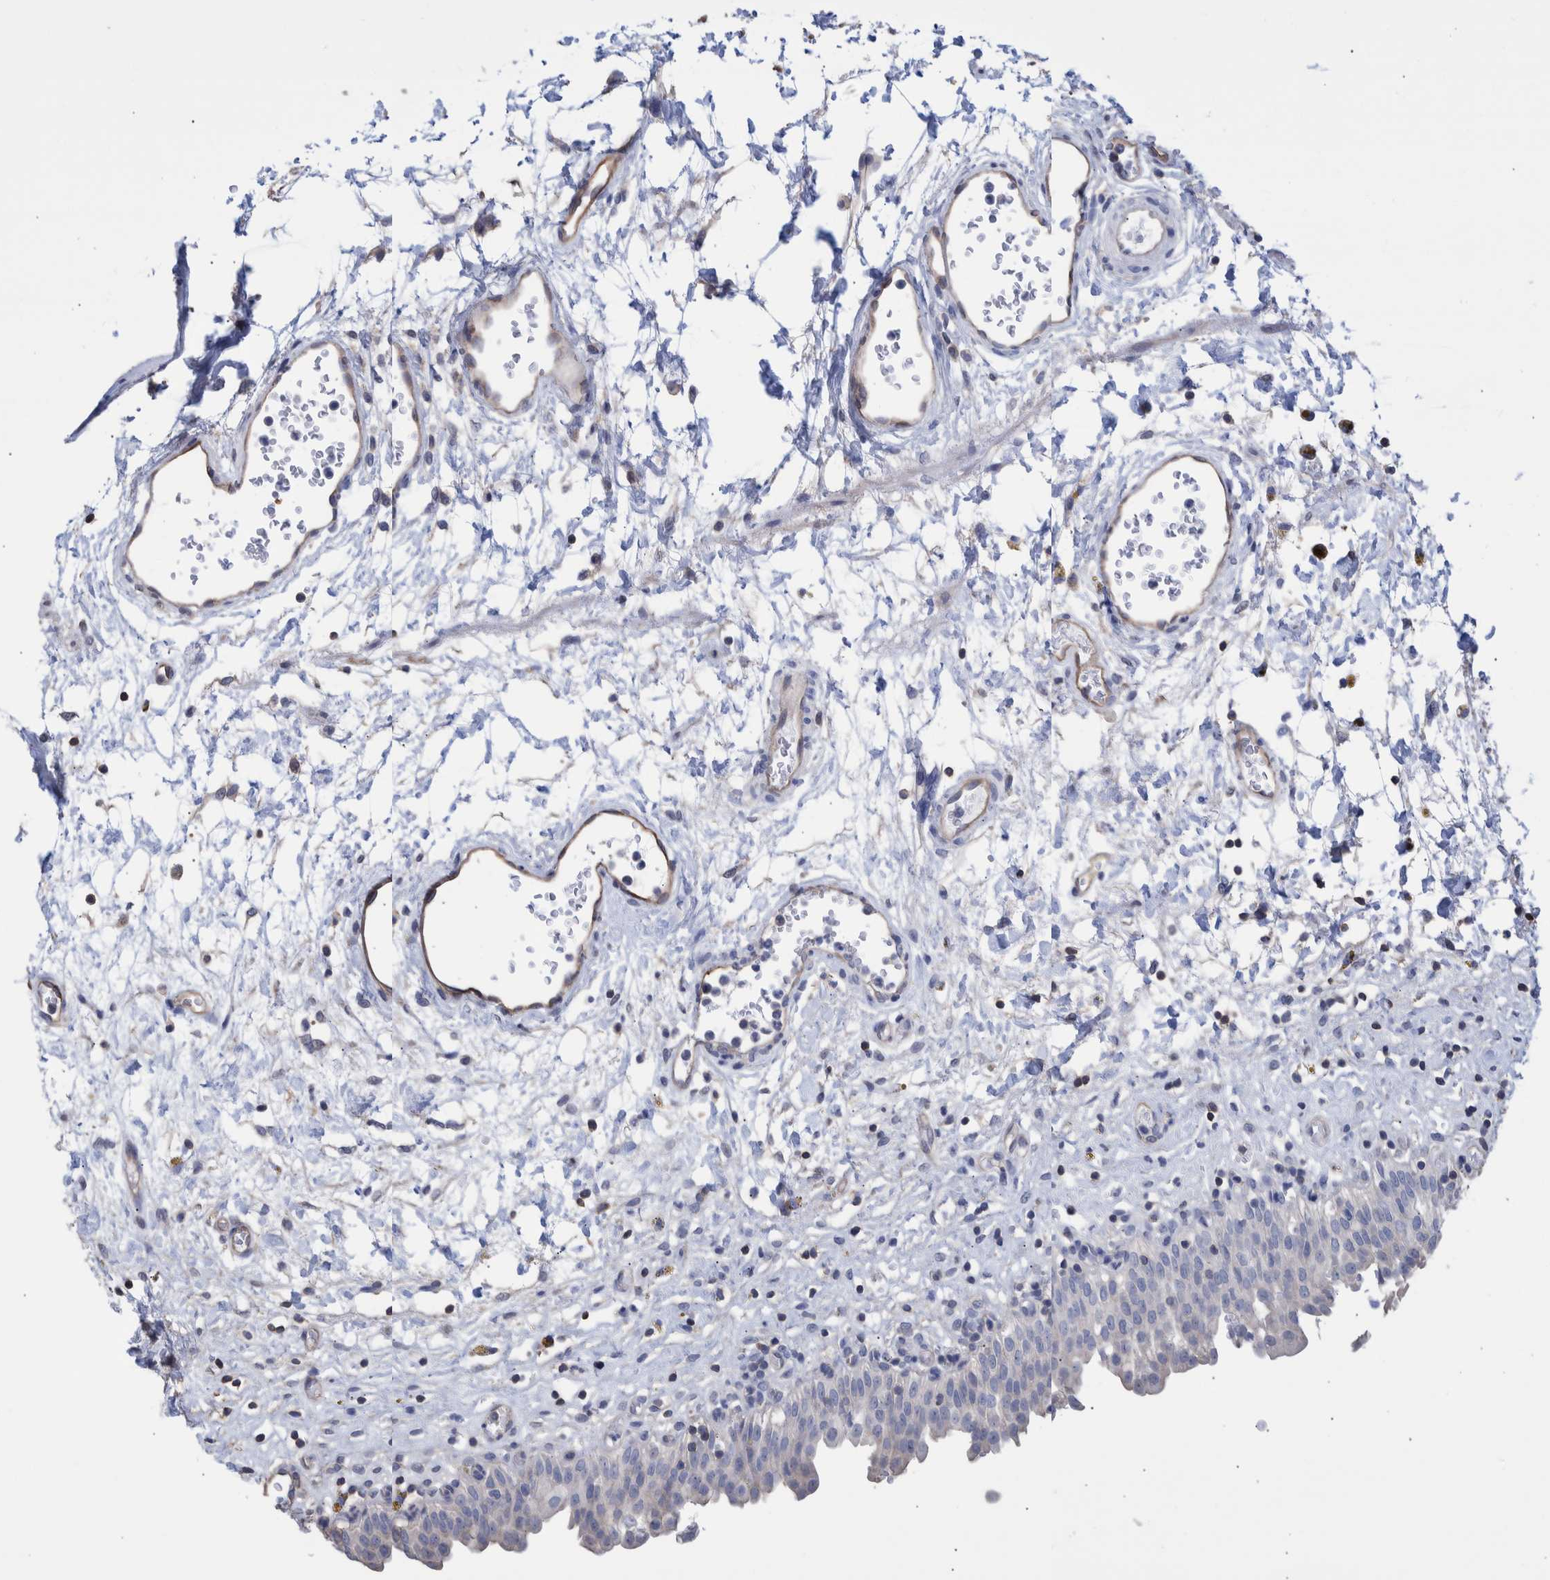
{"staining": {"intensity": "negative", "quantity": "none", "location": "none"}, "tissue": "urinary bladder", "cell_type": "Urothelial cells", "image_type": "normal", "snomed": [{"axis": "morphology", "description": "Urothelial carcinoma, High grade"}, {"axis": "topography", "description": "Urinary bladder"}], "caption": "Immunohistochemical staining of unremarkable human urinary bladder displays no significant positivity in urothelial cells. (DAB immunohistochemistry visualized using brightfield microscopy, high magnification).", "gene": "PPP3CC", "patient": {"sex": "male", "age": 46}}